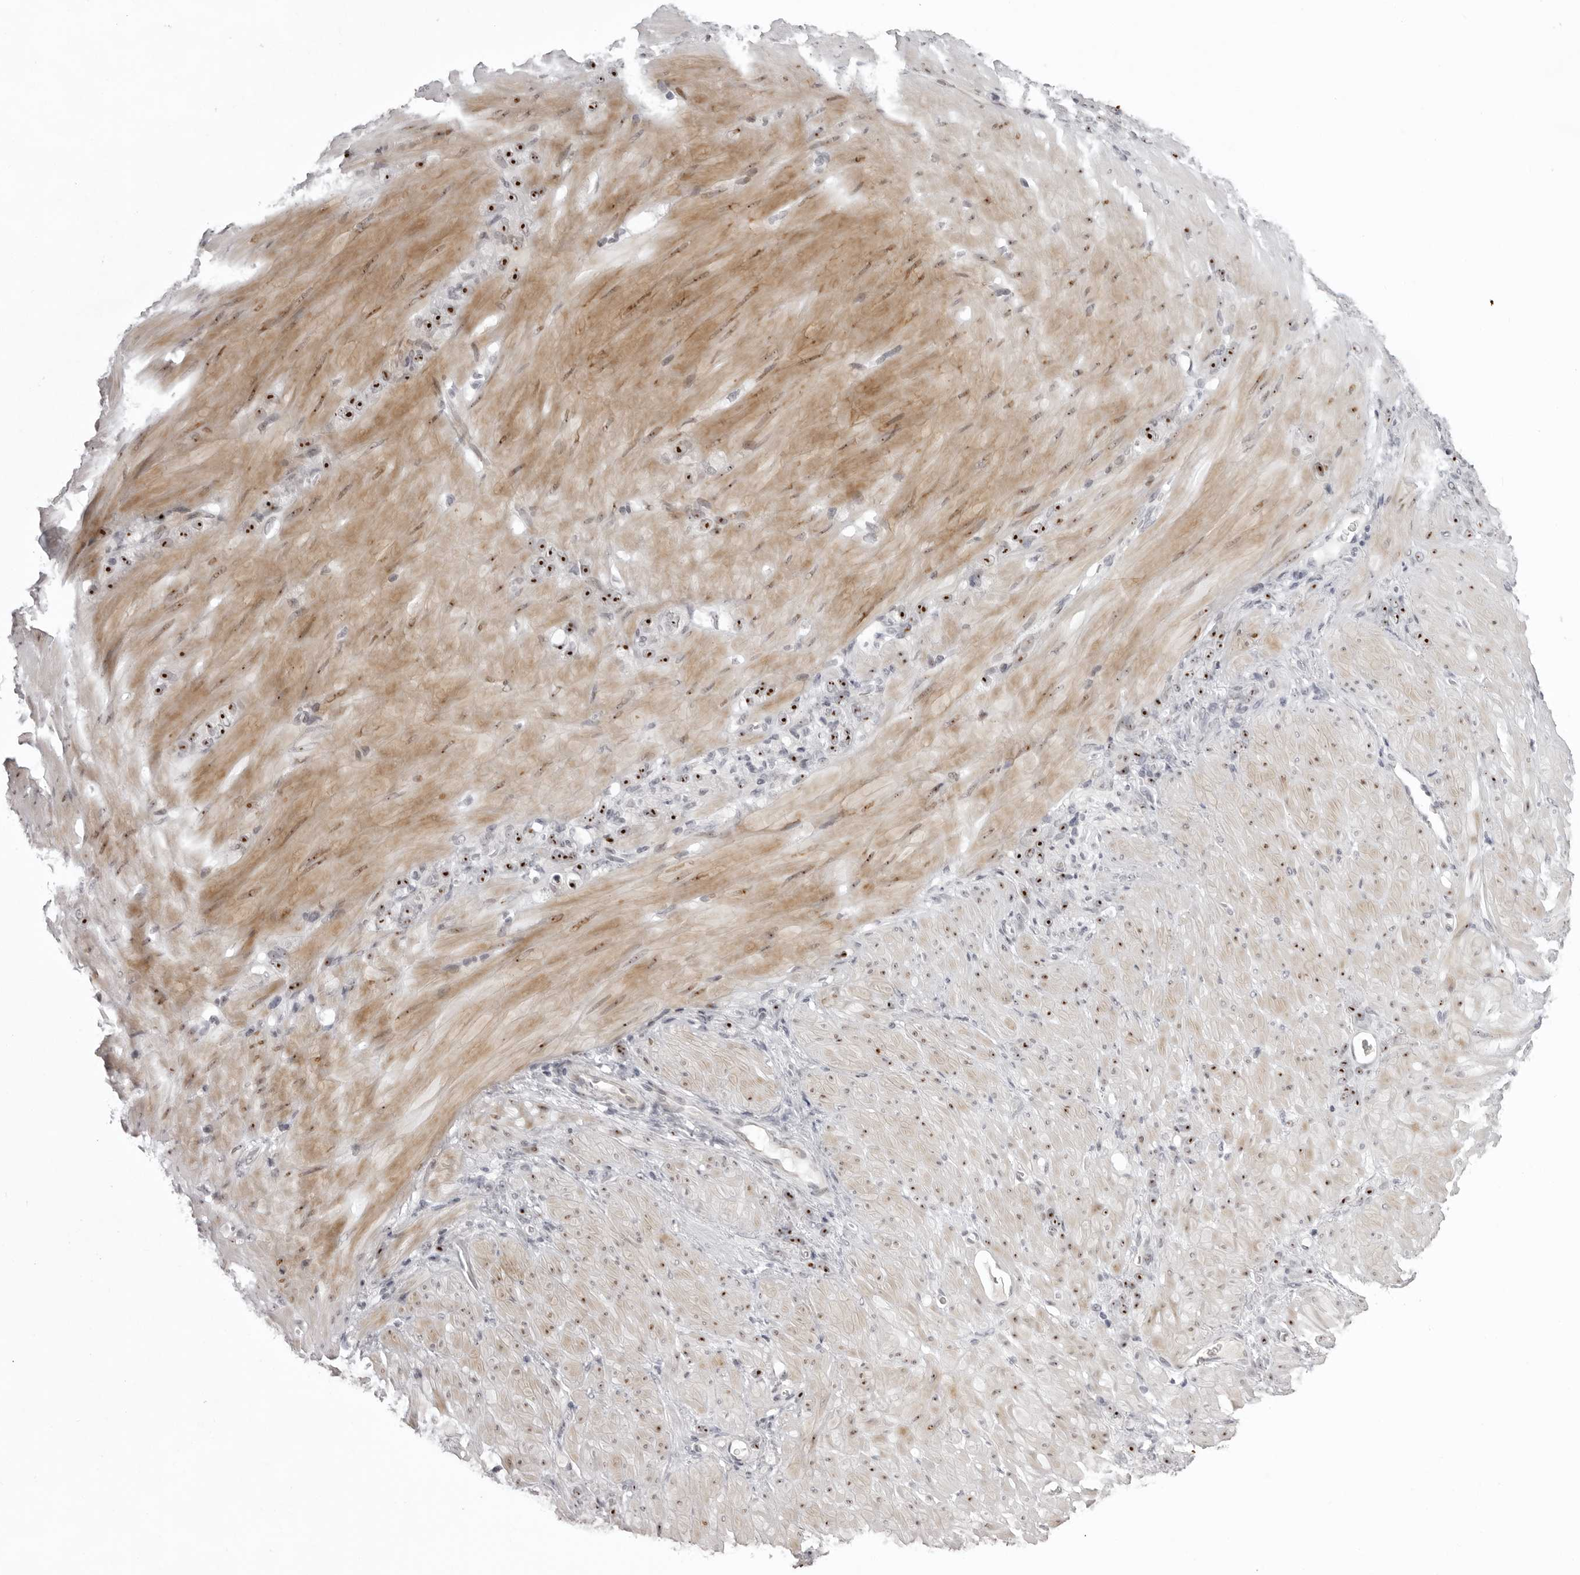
{"staining": {"intensity": "strong", "quantity": ">75%", "location": "nuclear"}, "tissue": "stomach cancer", "cell_type": "Tumor cells", "image_type": "cancer", "snomed": [{"axis": "morphology", "description": "Normal tissue, NOS"}, {"axis": "morphology", "description": "Adenocarcinoma, NOS"}, {"axis": "topography", "description": "Stomach"}], "caption": "Adenocarcinoma (stomach) stained for a protein (brown) exhibits strong nuclear positive positivity in about >75% of tumor cells.", "gene": "HELZ", "patient": {"sex": "male", "age": 82}}